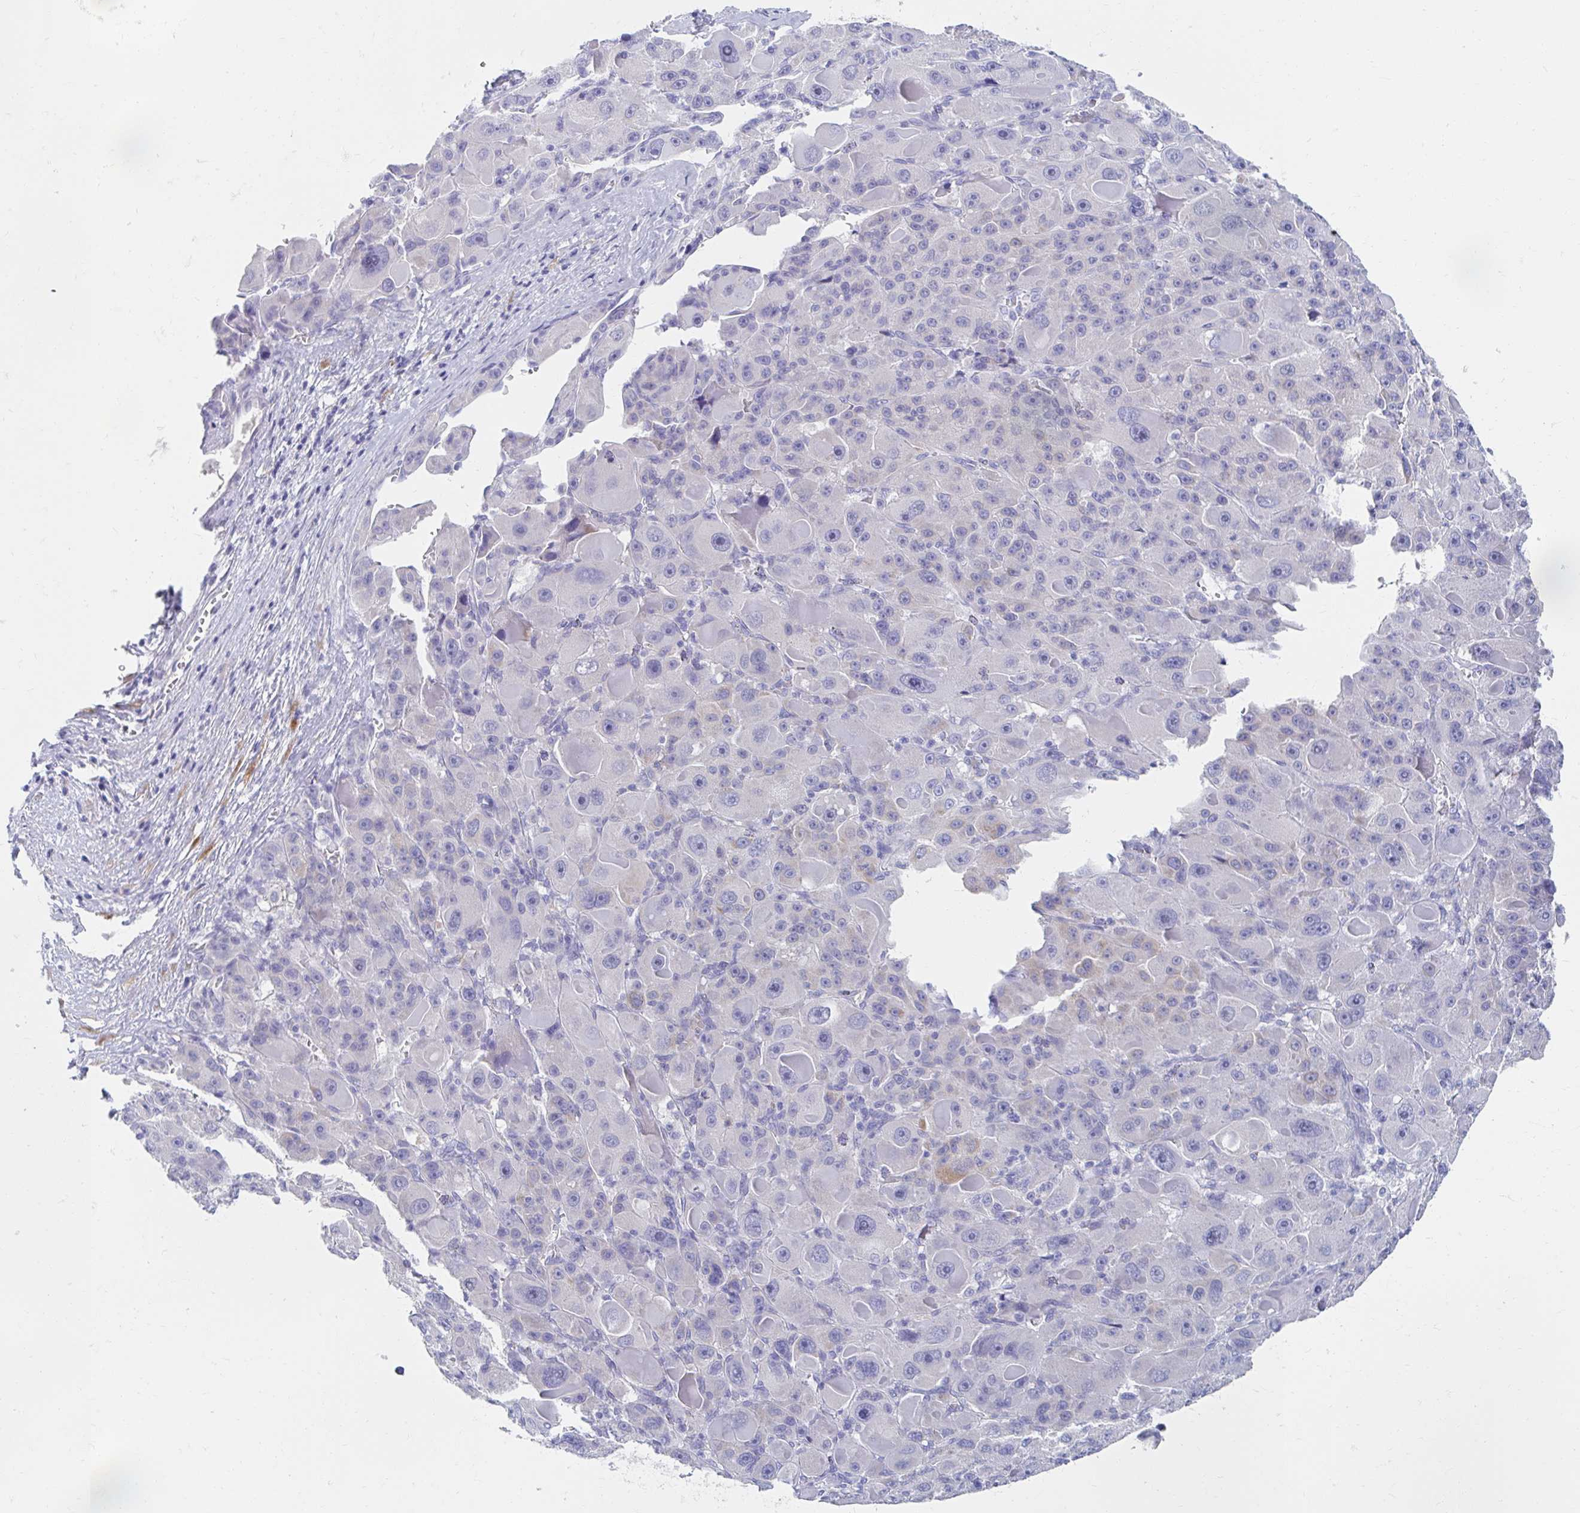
{"staining": {"intensity": "negative", "quantity": "none", "location": "none"}, "tissue": "liver cancer", "cell_type": "Tumor cells", "image_type": "cancer", "snomed": [{"axis": "morphology", "description": "Carcinoma, Hepatocellular, NOS"}, {"axis": "topography", "description": "Liver"}], "caption": "The immunohistochemistry micrograph has no significant staining in tumor cells of liver cancer tissue. (DAB immunohistochemistry with hematoxylin counter stain).", "gene": "MYLK2", "patient": {"sex": "male", "age": 76}}